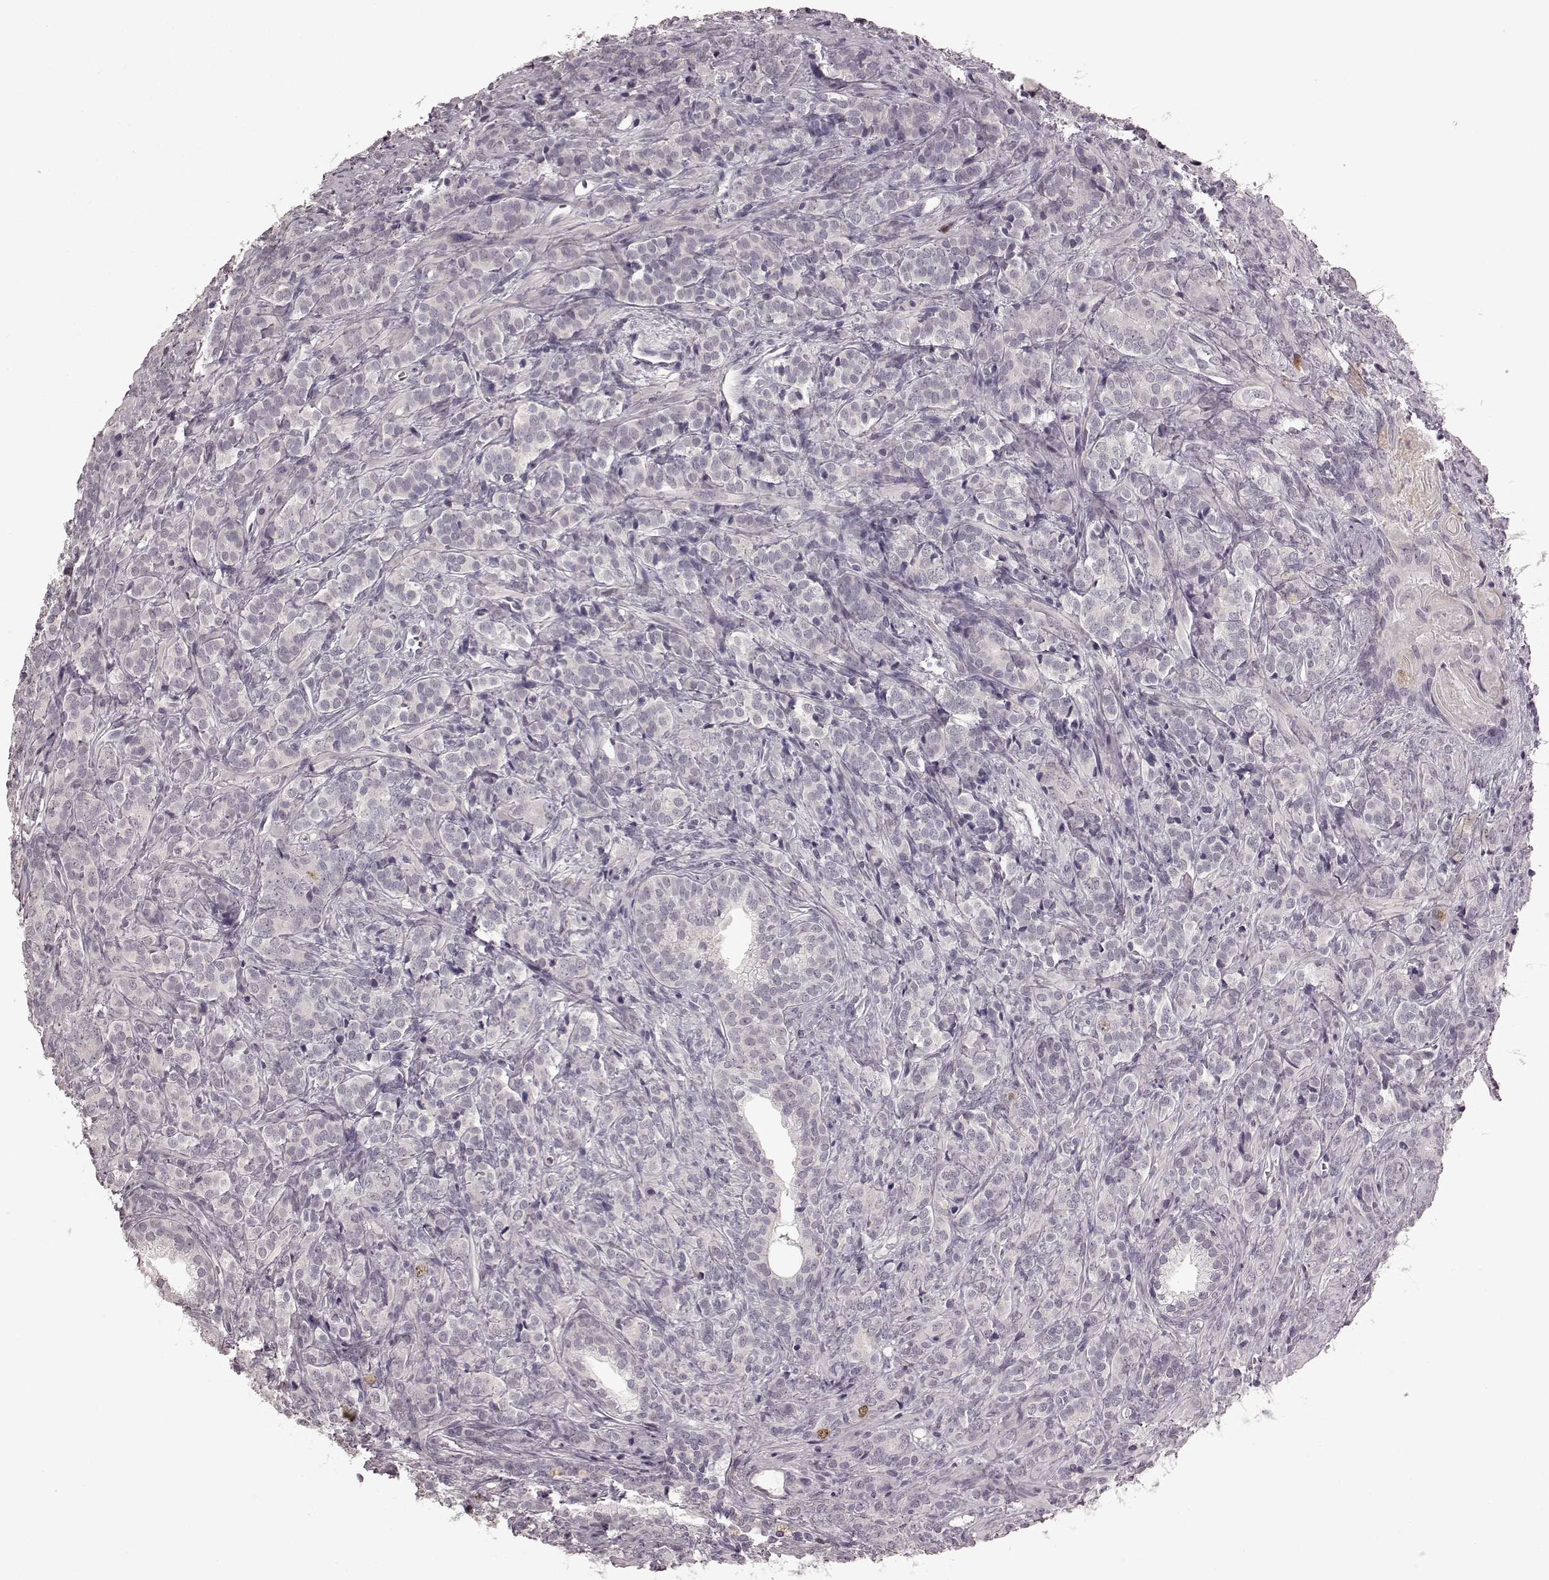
{"staining": {"intensity": "moderate", "quantity": "<25%", "location": "nuclear"}, "tissue": "prostate cancer", "cell_type": "Tumor cells", "image_type": "cancer", "snomed": [{"axis": "morphology", "description": "Adenocarcinoma, High grade"}, {"axis": "topography", "description": "Prostate"}], "caption": "Protein staining by immunohistochemistry (IHC) shows moderate nuclear positivity in approximately <25% of tumor cells in prostate high-grade adenocarcinoma.", "gene": "CCNA2", "patient": {"sex": "male", "age": 84}}